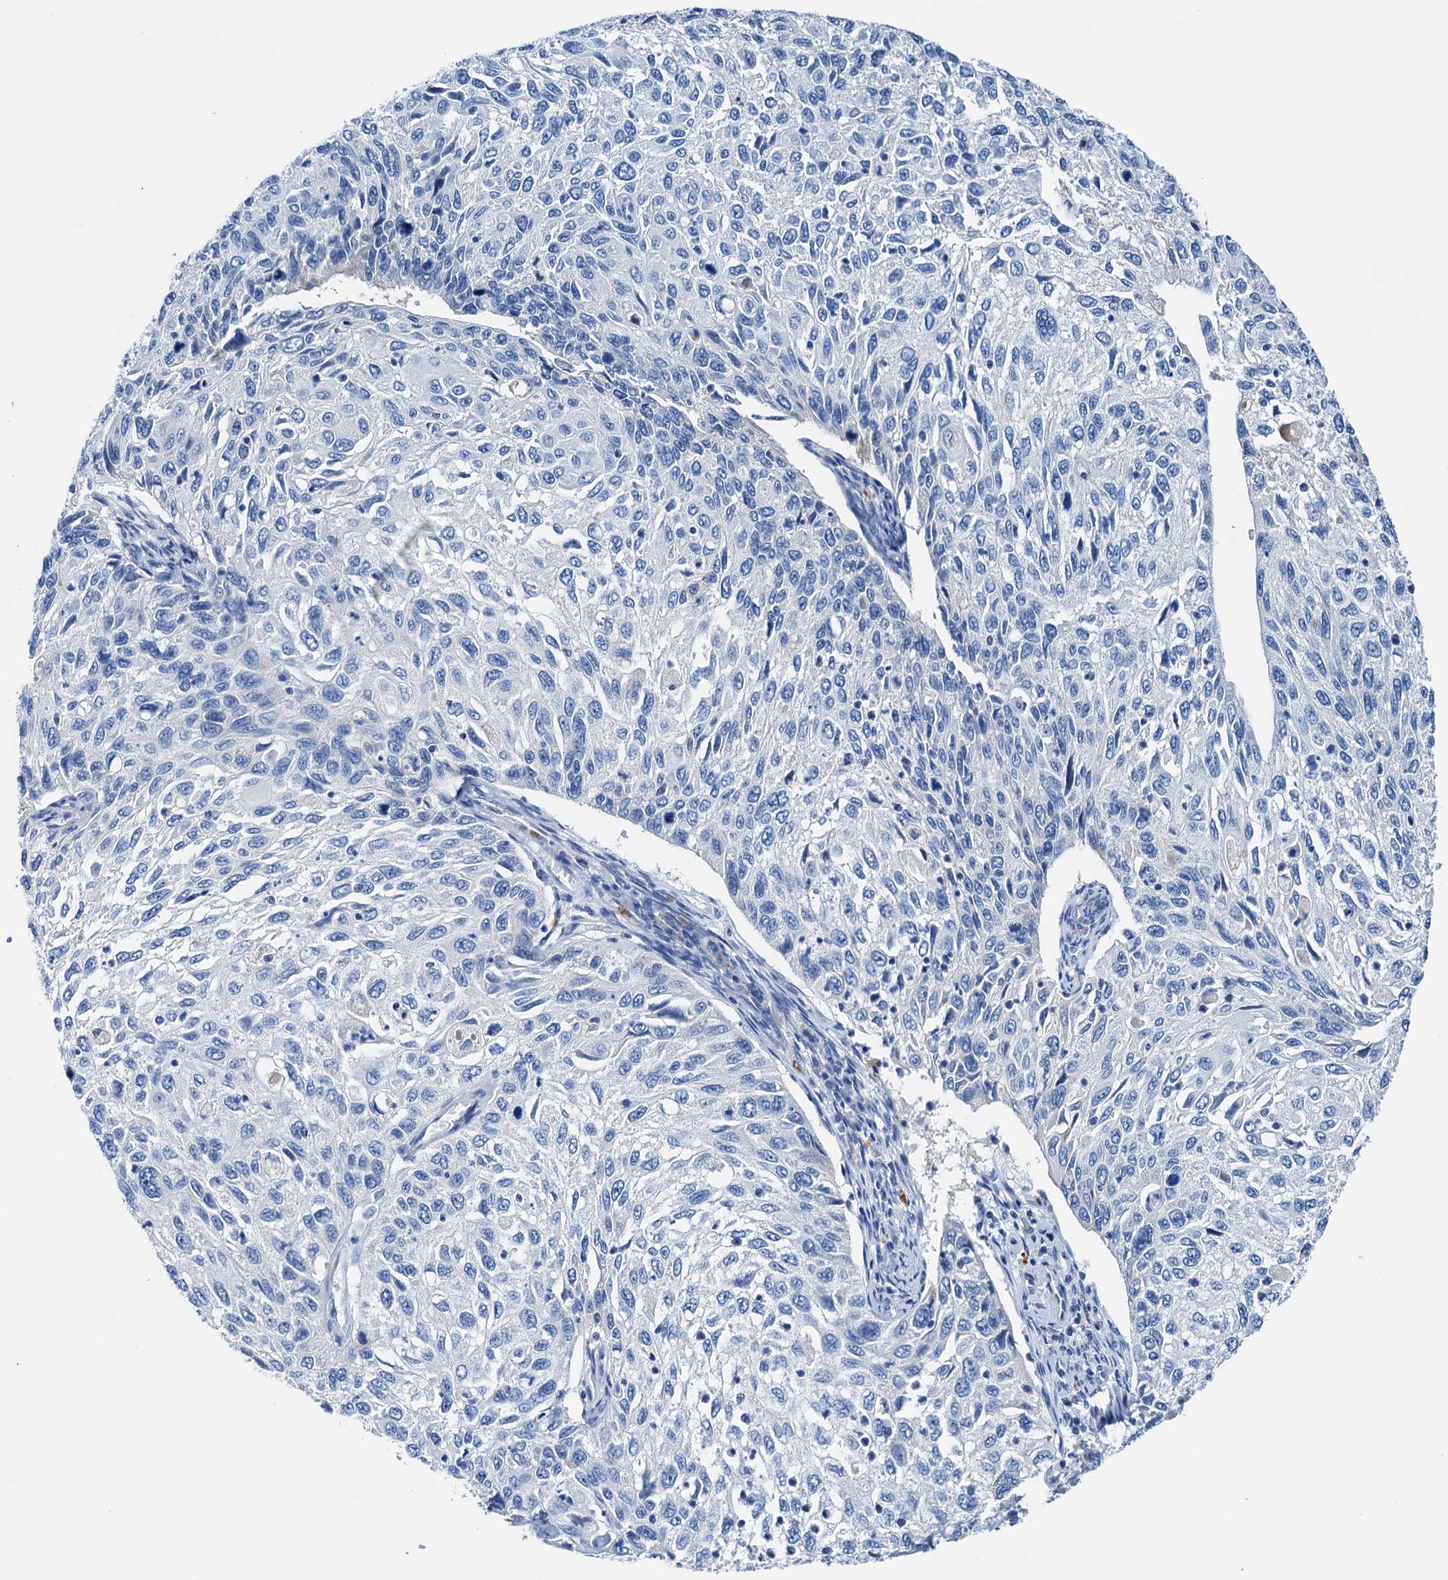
{"staining": {"intensity": "negative", "quantity": "none", "location": "none"}, "tissue": "cervical cancer", "cell_type": "Tumor cells", "image_type": "cancer", "snomed": [{"axis": "morphology", "description": "Squamous cell carcinoma, NOS"}, {"axis": "topography", "description": "Cervix"}], "caption": "Cervical cancer (squamous cell carcinoma) was stained to show a protein in brown. There is no significant staining in tumor cells. Nuclei are stained in blue.", "gene": "C1QTNF4", "patient": {"sex": "female", "age": 70}}